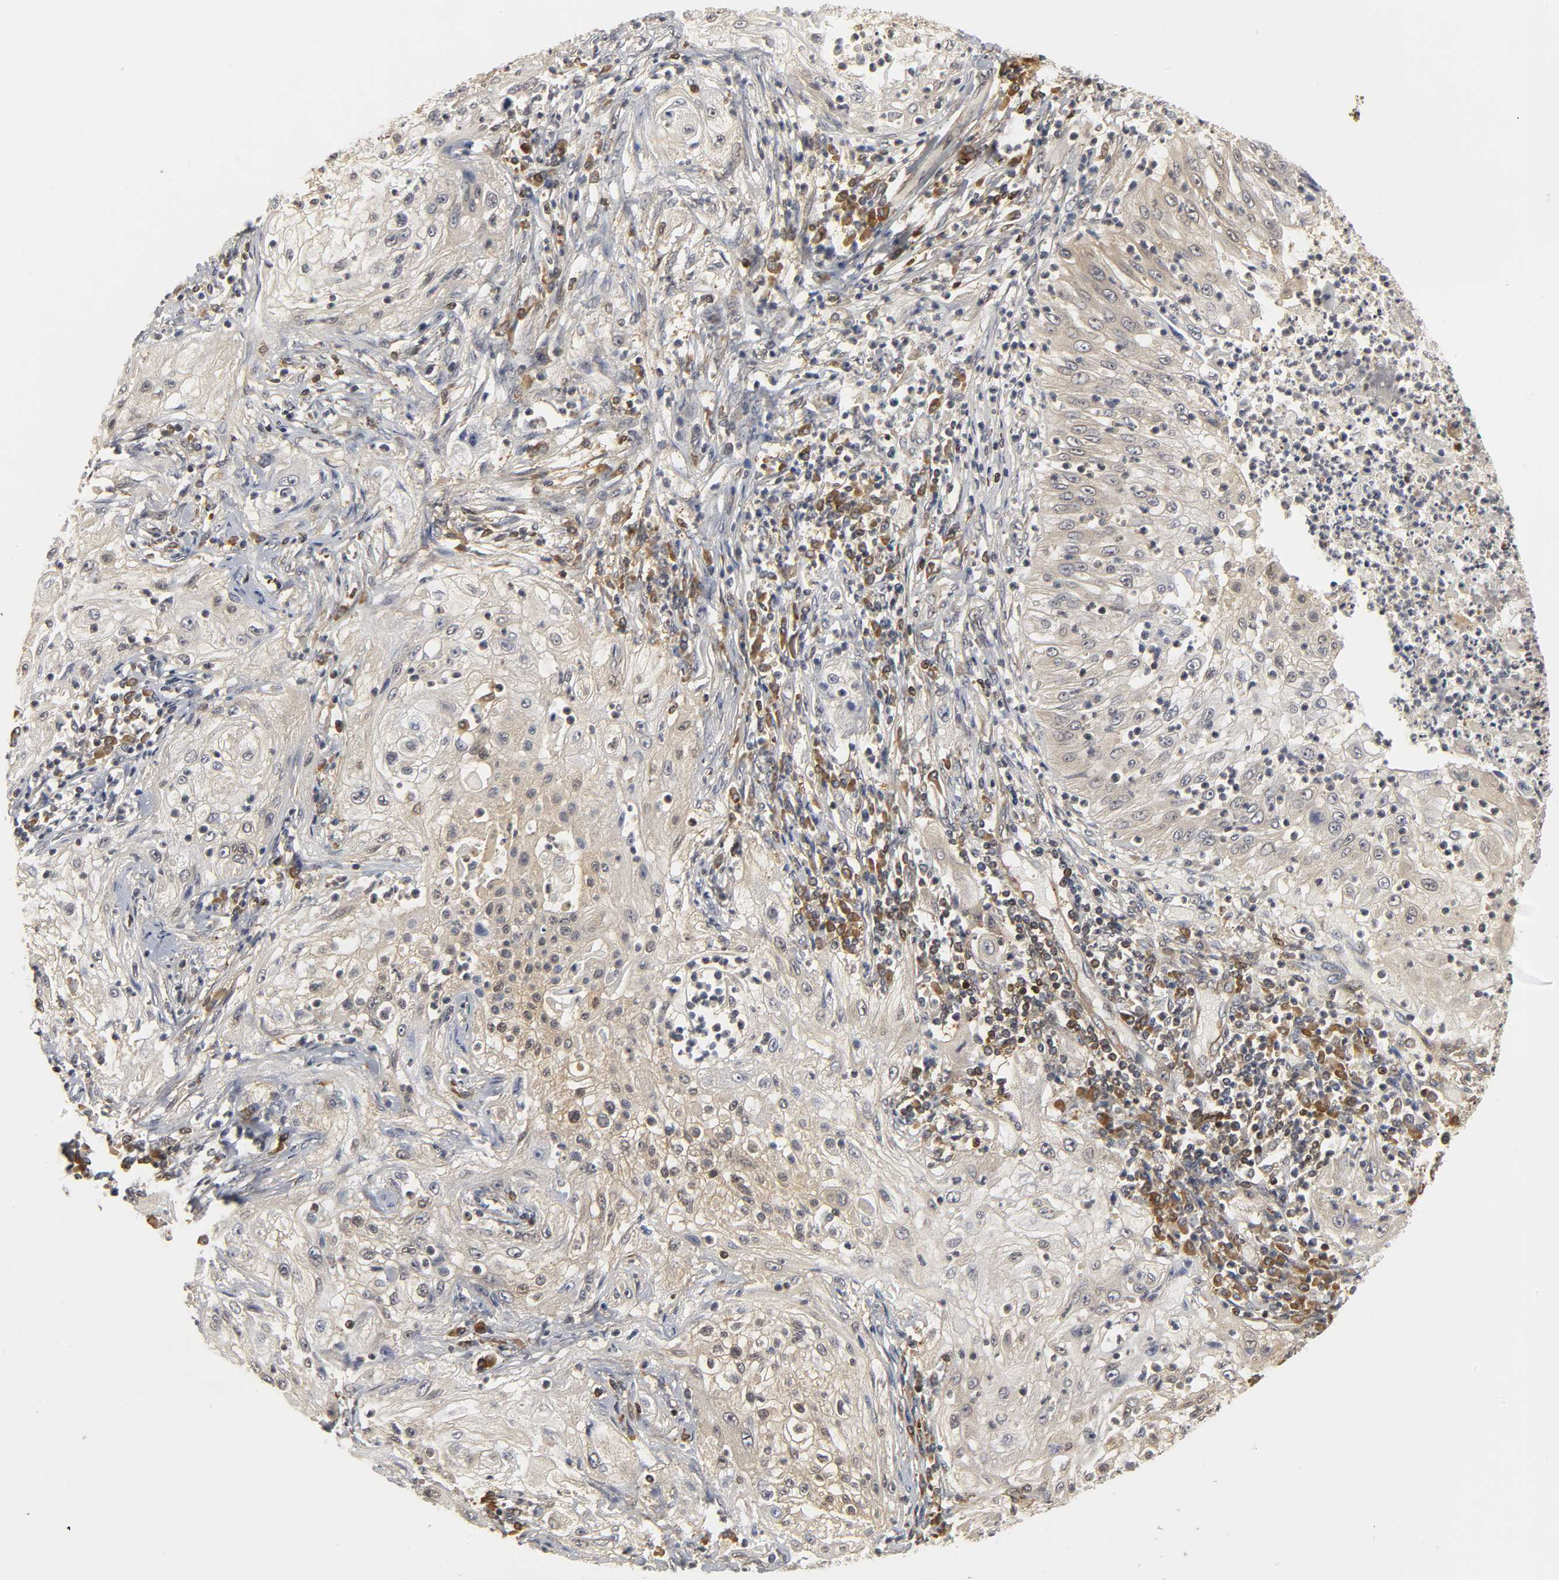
{"staining": {"intensity": "weak", "quantity": "25%-75%", "location": "cytoplasmic/membranous"}, "tissue": "lung cancer", "cell_type": "Tumor cells", "image_type": "cancer", "snomed": [{"axis": "morphology", "description": "Inflammation, NOS"}, {"axis": "morphology", "description": "Squamous cell carcinoma, NOS"}, {"axis": "topography", "description": "Lymph node"}, {"axis": "topography", "description": "Soft tissue"}, {"axis": "topography", "description": "Lung"}], "caption": "Human squamous cell carcinoma (lung) stained with a protein marker demonstrates weak staining in tumor cells.", "gene": "PARK7", "patient": {"sex": "male", "age": 66}}